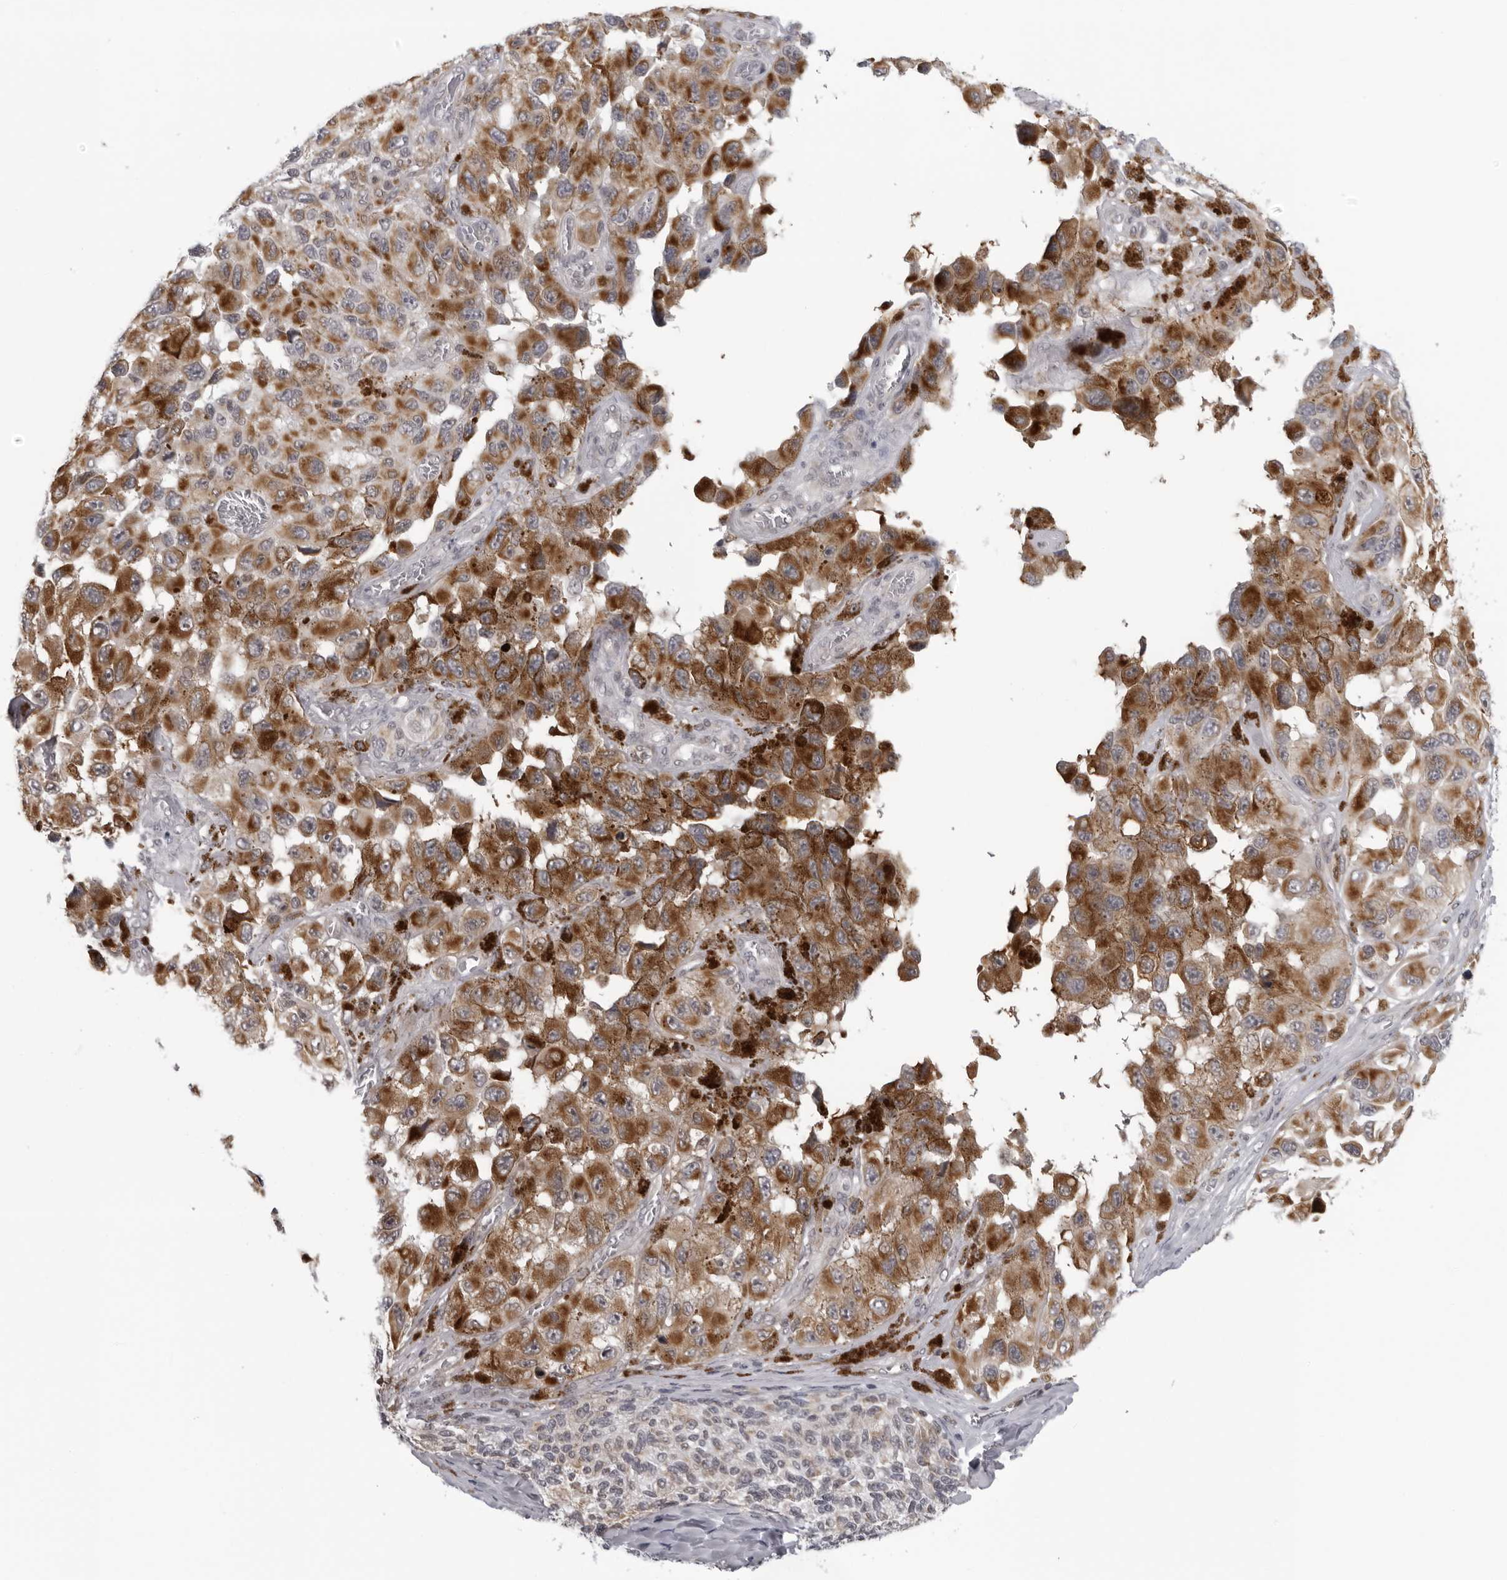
{"staining": {"intensity": "strong", "quantity": ">75%", "location": "cytoplasmic/membranous"}, "tissue": "melanoma", "cell_type": "Tumor cells", "image_type": "cancer", "snomed": [{"axis": "morphology", "description": "Malignant melanoma, NOS"}, {"axis": "topography", "description": "Skin"}], "caption": "Protein expression analysis of human malignant melanoma reveals strong cytoplasmic/membranous expression in about >75% of tumor cells.", "gene": "MRPS15", "patient": {"sex": "female", "age": 73}}